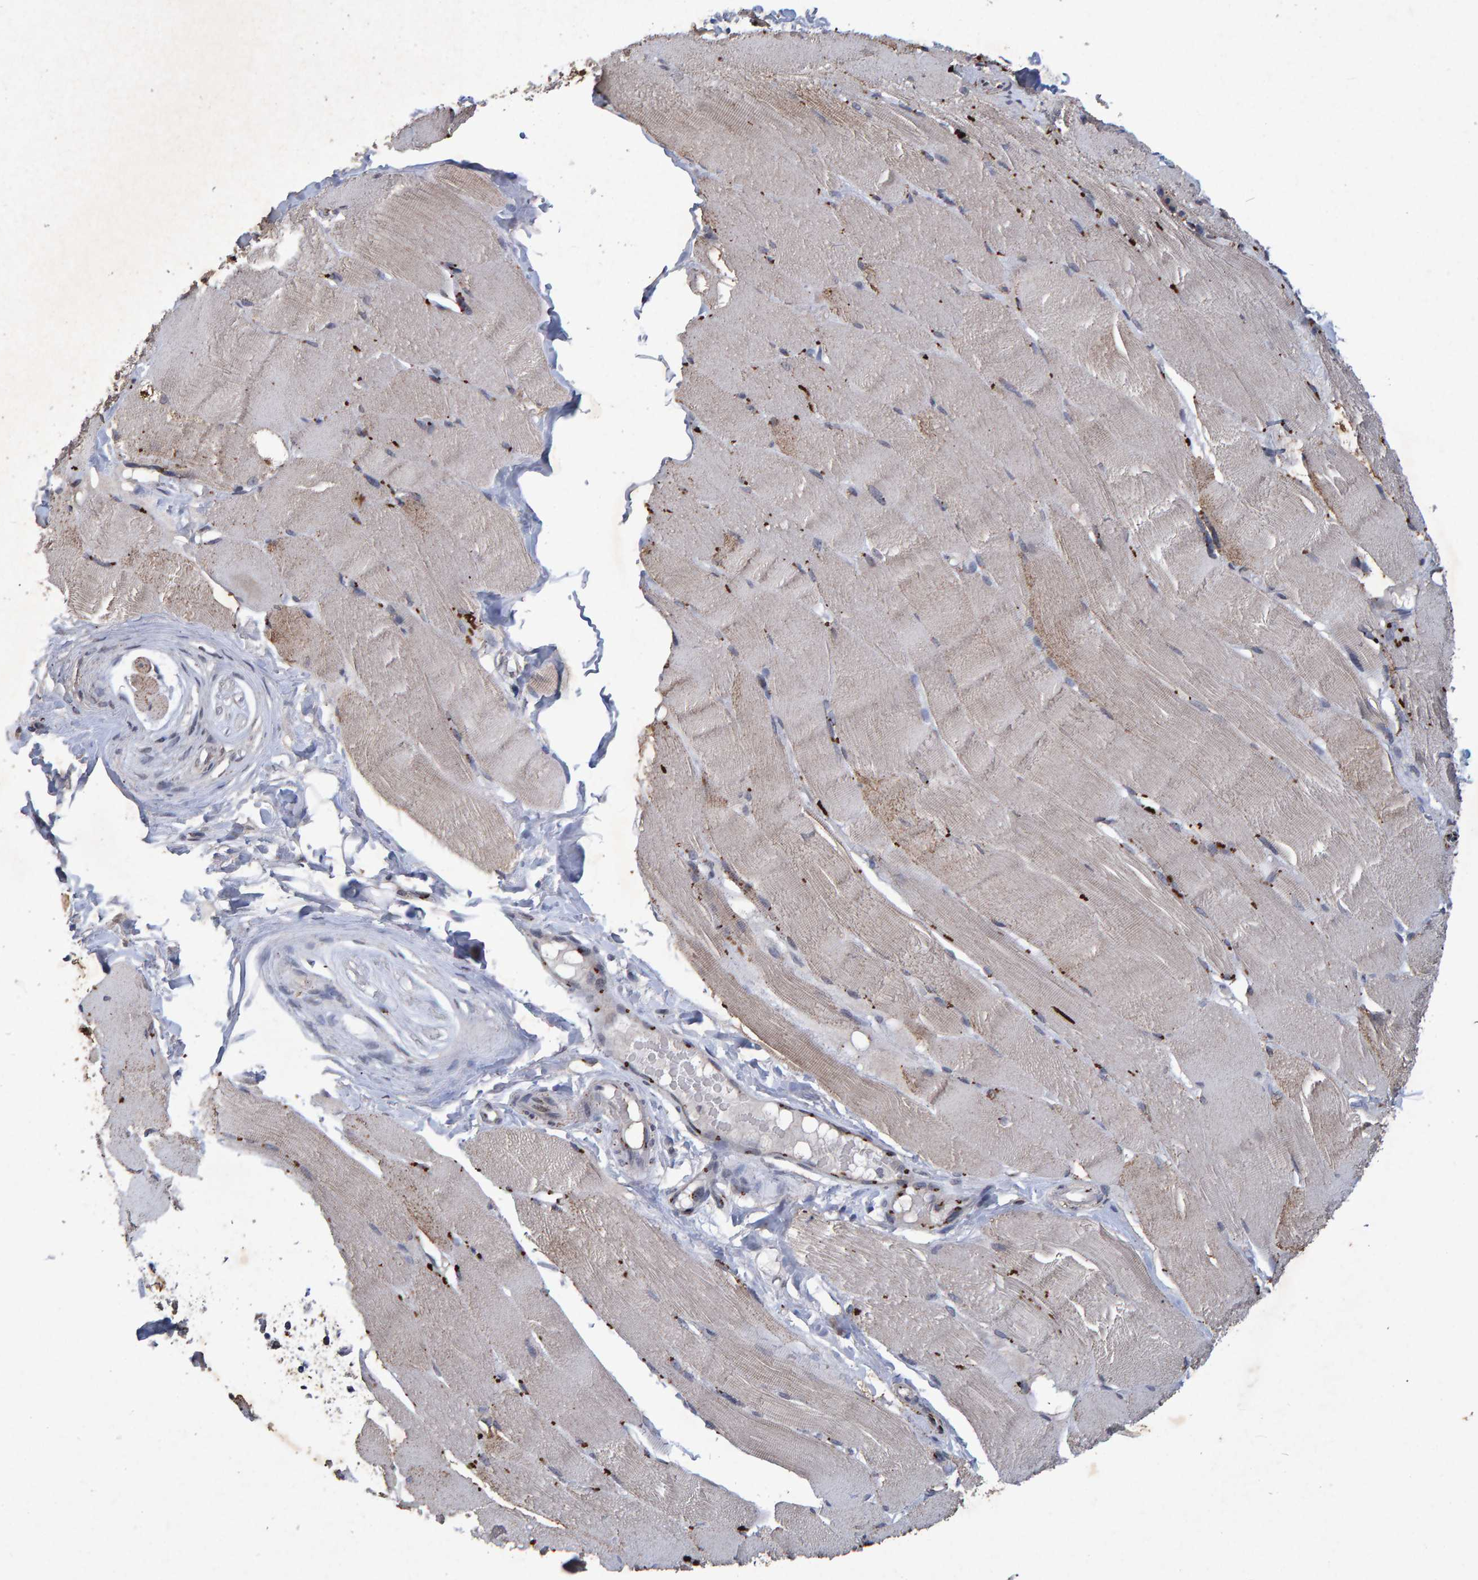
{"staining": {"intensity": "moderate", "quantity": "<25%", "location": "cytoplasmic/membranous"}, "tissue": "skeletal muscle", "cell_type": "Myocytes", "image_type": "normal", "snomed": [{"axis": "morphology", "description": "Normal tissue, NOS"}, {"axis": "topography", "description": "Skin"}, {"axis": "topography", "description": "Skeletal muscle"}], "caption": "This photomicrograph reveals benign skeletal muscle stained with IHC to label a protein in brown. The cytoplasmic/membranous of myocytes show moderate positivity for the protein. Nuclei are counter-stained blue.", "gene": "GALC", "patient": {"sex": "male", "age": 83}}